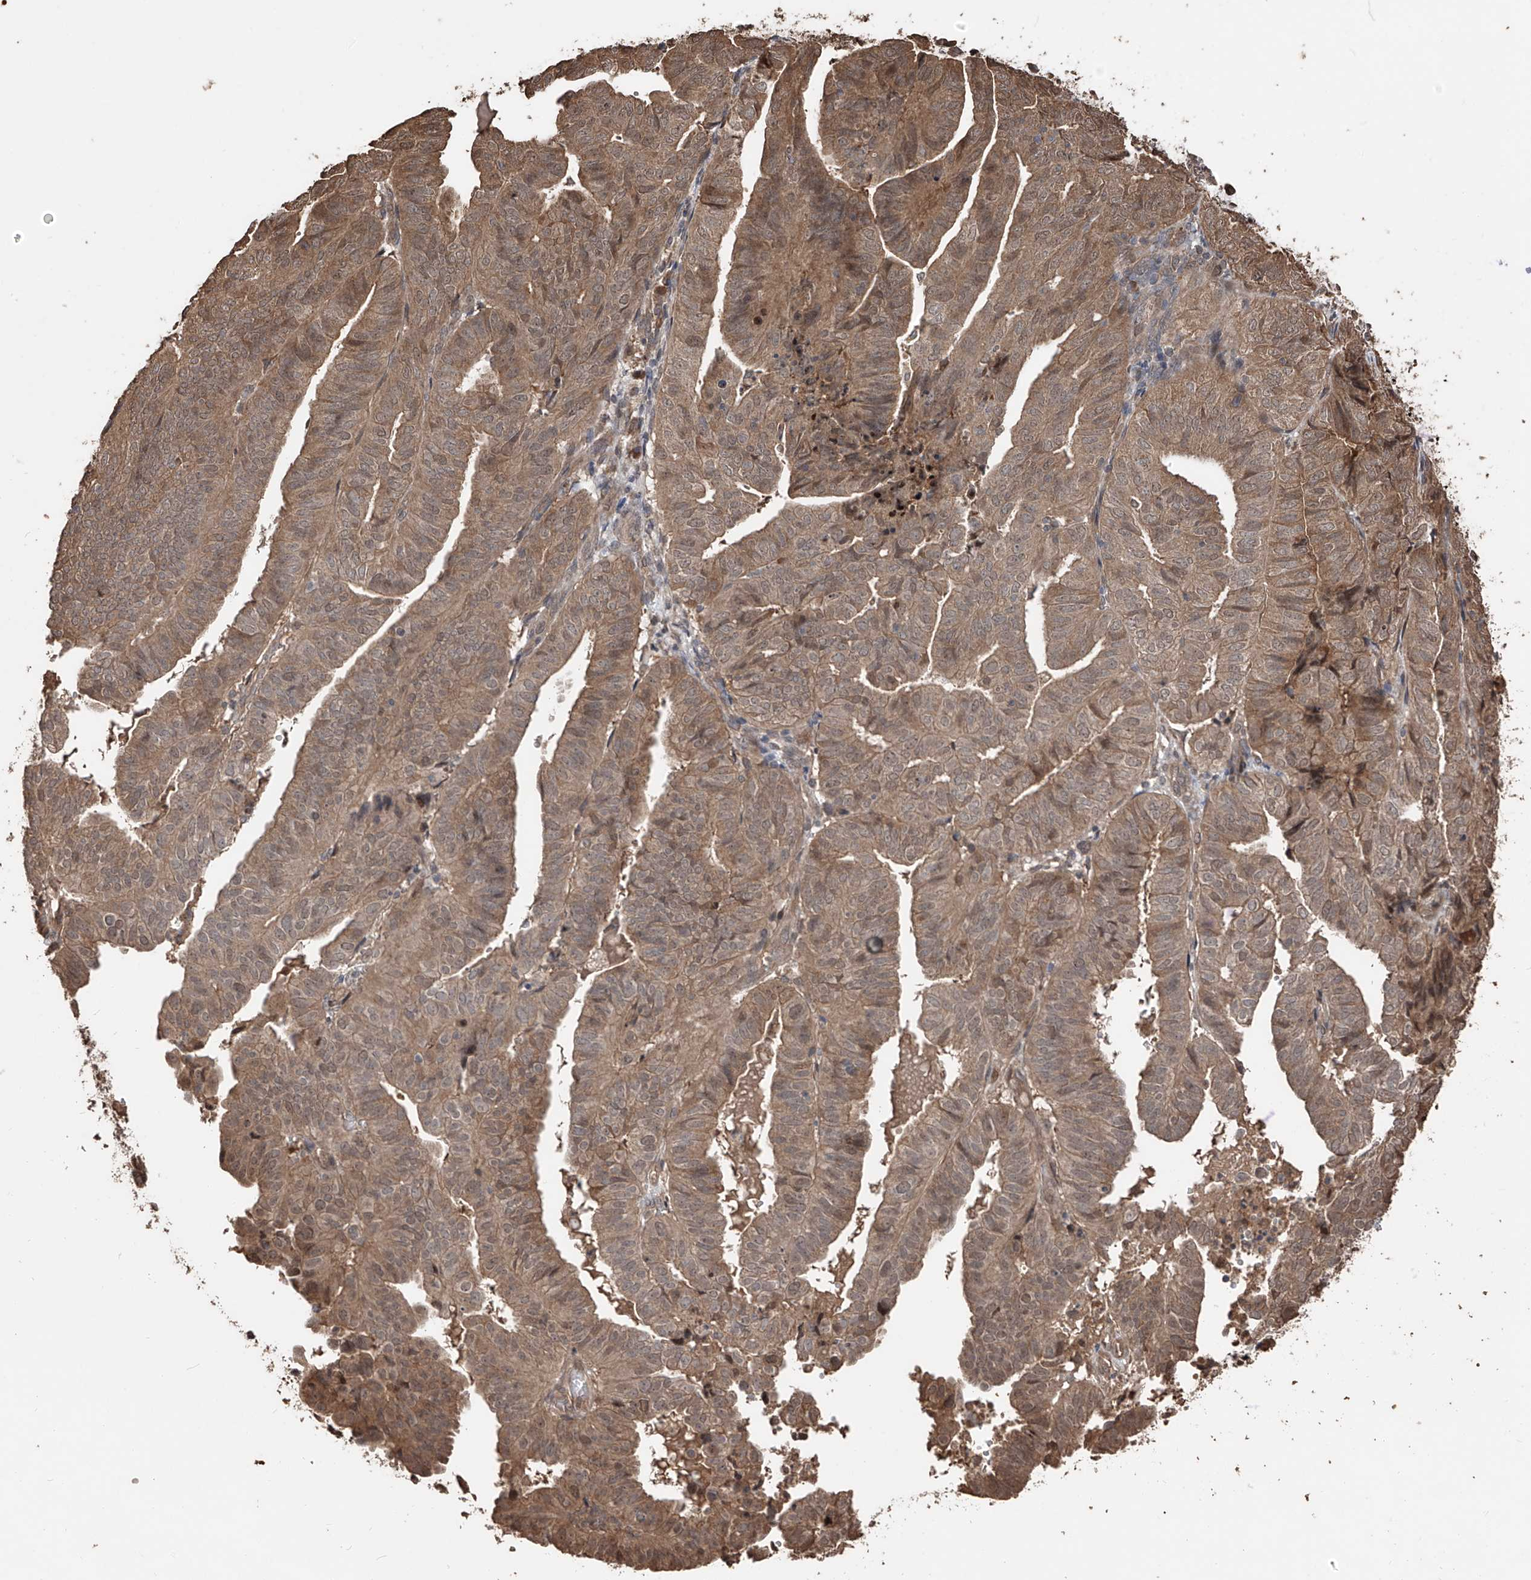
{"staining": {"intensity": "moderate", "quantity": ">75%", "location": "cytoplasmic/membranous"}, "tissue": "endometrial cancer", "cell_type": "Tumor cells", "image_type": "cancer", "snomed": [{"axis": "morphology", "description": "Adenocarcinoma, NOS"}, {"axis": "topography", "description": "Uterus"}], "caption": "A histopathology image of human endometrial adenocarcinoma stained for a protein reveals moderate cytoplasmic/membranous brown staining in tumor cells.", "gene": "FAM135A", "patient": {"sex": "female", "age": 77}}